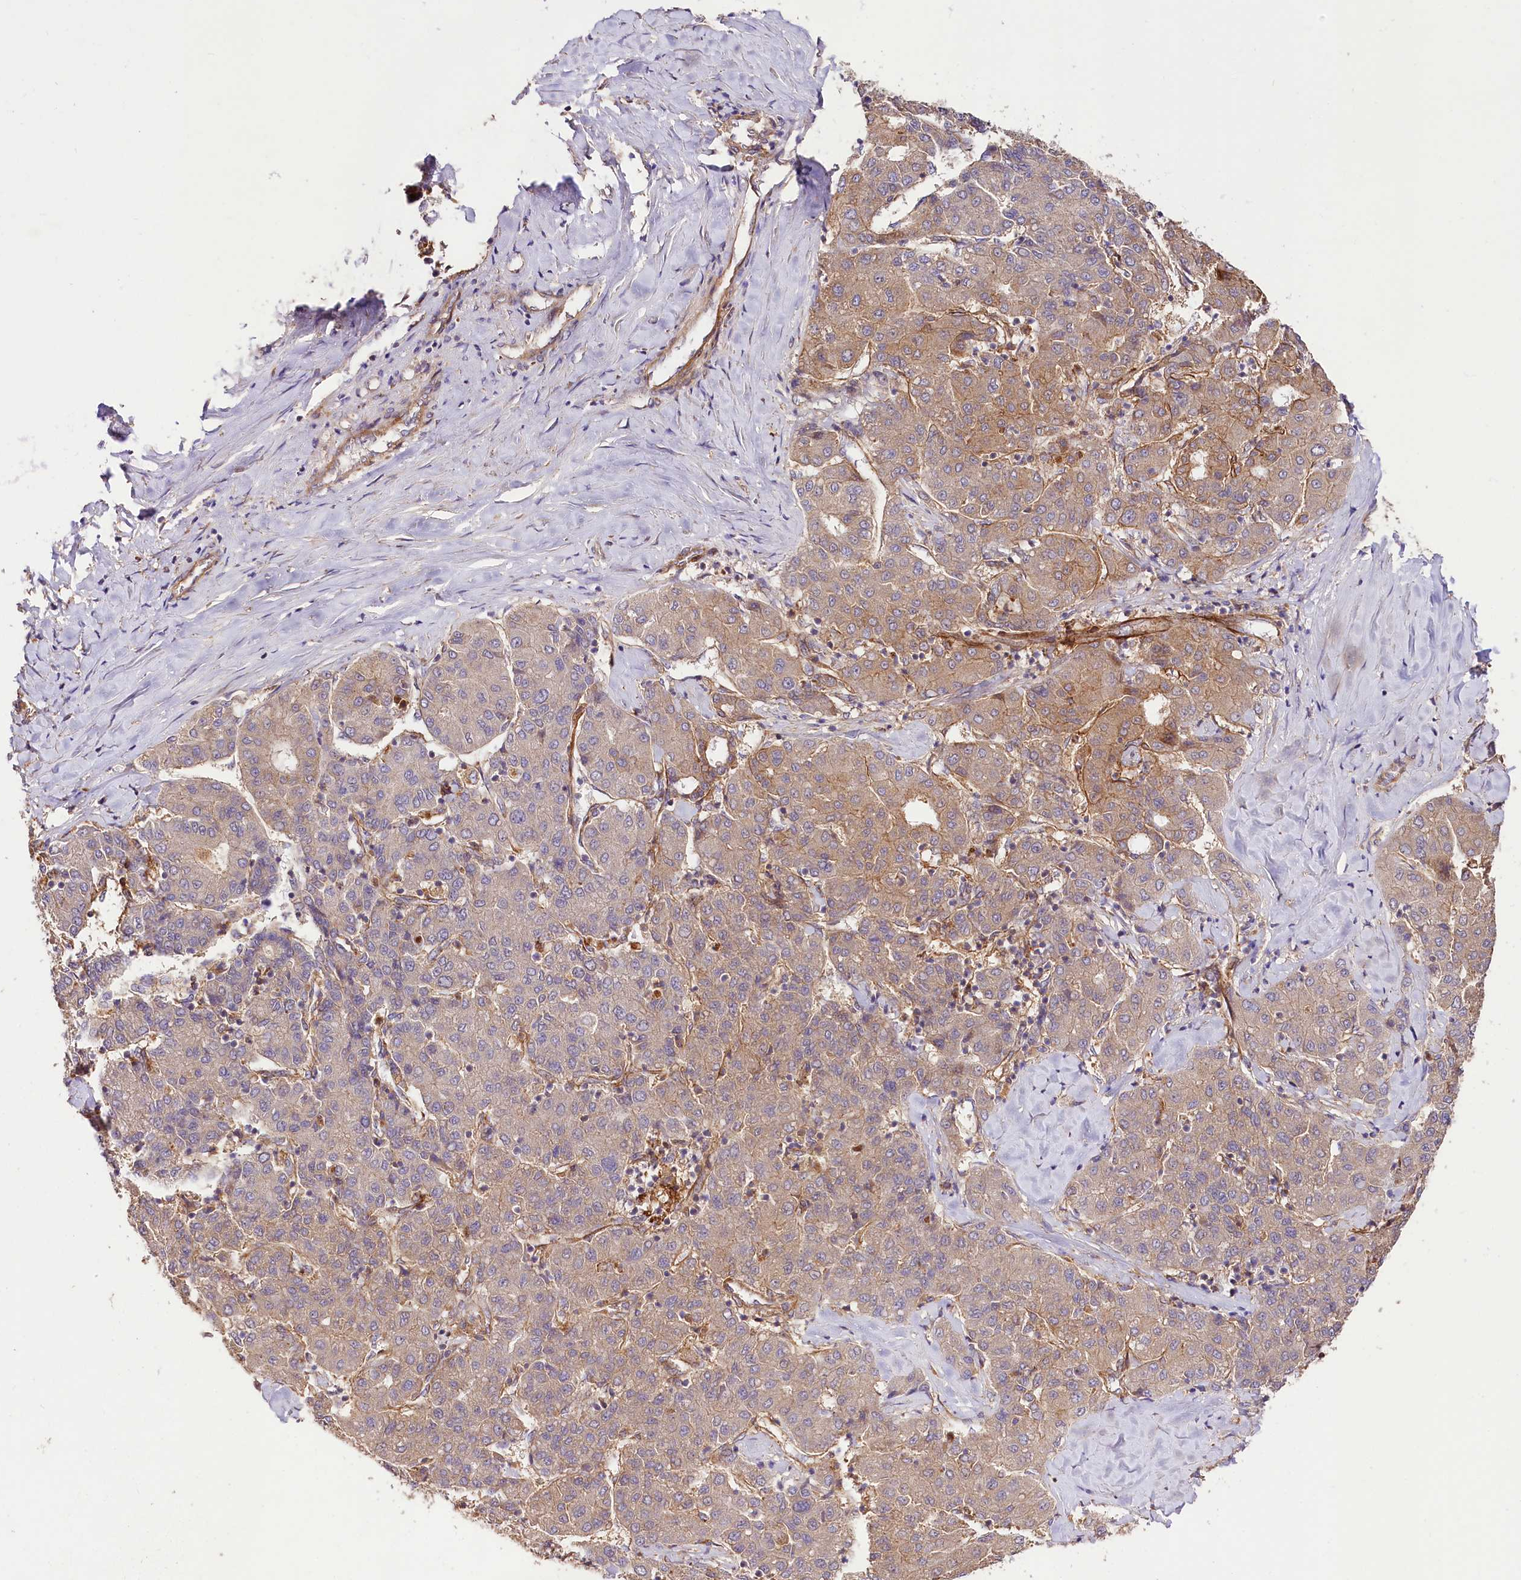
{"staining": {"intensity": "weak", "quantity": ">75%", "location": "cytoplasmic/membranous"}, "tissue": "liver cancer", "cell_type": "Tumor cells", "image_type": "cancer", "snomed": [{"axis": "morphology", "description": "Carcinoma, Hepatocellular, NOS"}, {"axis": "topography", "description": "Liver"}], "caption": "Protein staining exhibits weak cytoplasmic/membranous expression in approximately >75% of tumor cells in liver cancer (hepatocellular carcinoma).", "gene": "CSAD", "patient": {"sex": "male", "age": 65}}